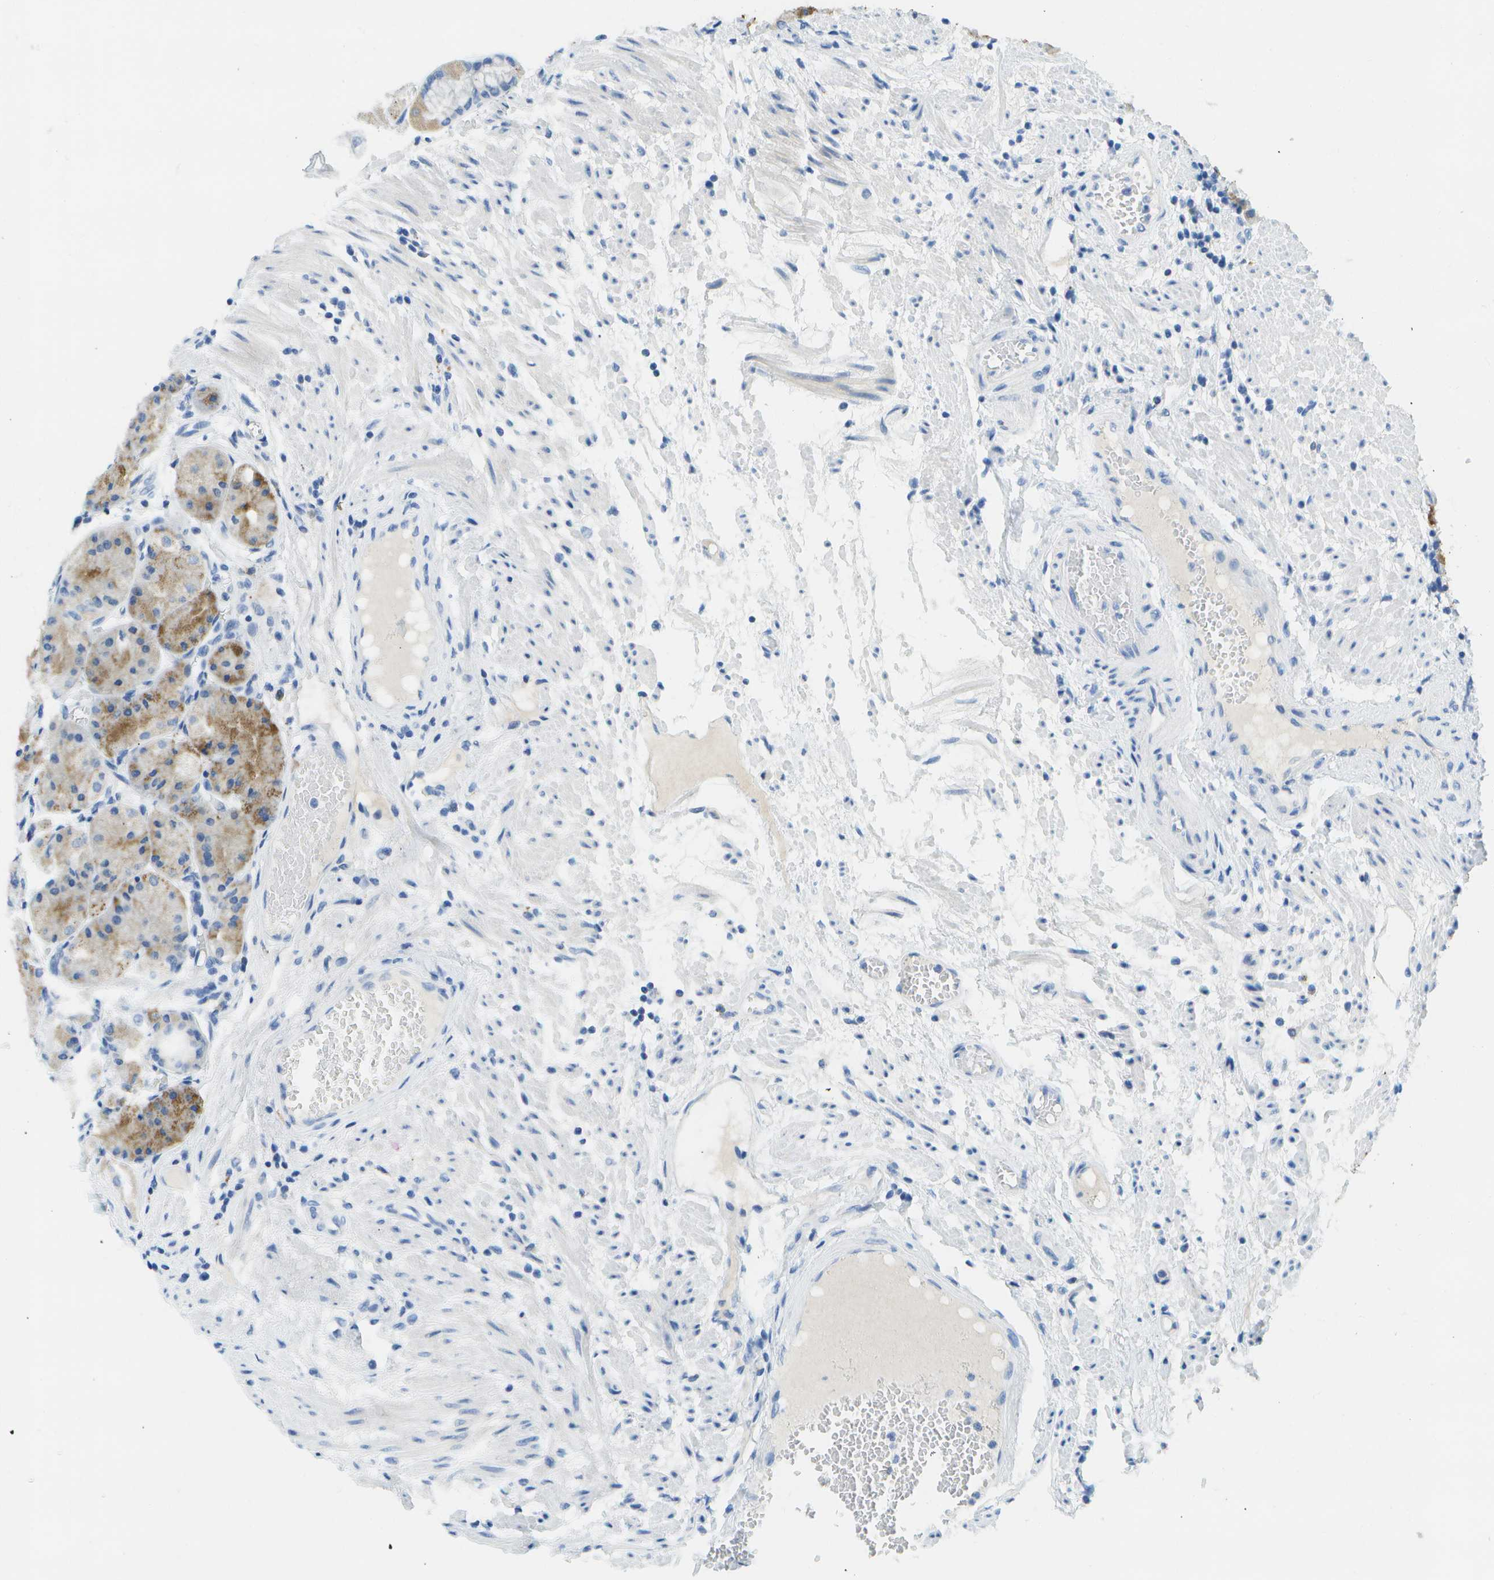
{"staining": {"intensity": "weak", "quantity": "25%-75%", "location": "cytoplasmic/membranous"}, "tissue": "stomach", "cell_type": "Glandular cells", "image_type": "normal", "snomed": [{"axis": "morphology", "description": "Normal tissue, NOS"}, {"axis": "topography", "description": "Stomach, upper"}], "caption": "Protein analysis of unremarkable stomach displays weak cytoplasmic/membranous positivity in approximately 25%-75% of glandular cells. (Stains: DAB in brown, nuclei in blue, Microscopy: brightfield microscopy at high magnification).", "gene": "MS4A1", "patient": {"sex": "male", "age": 72}}